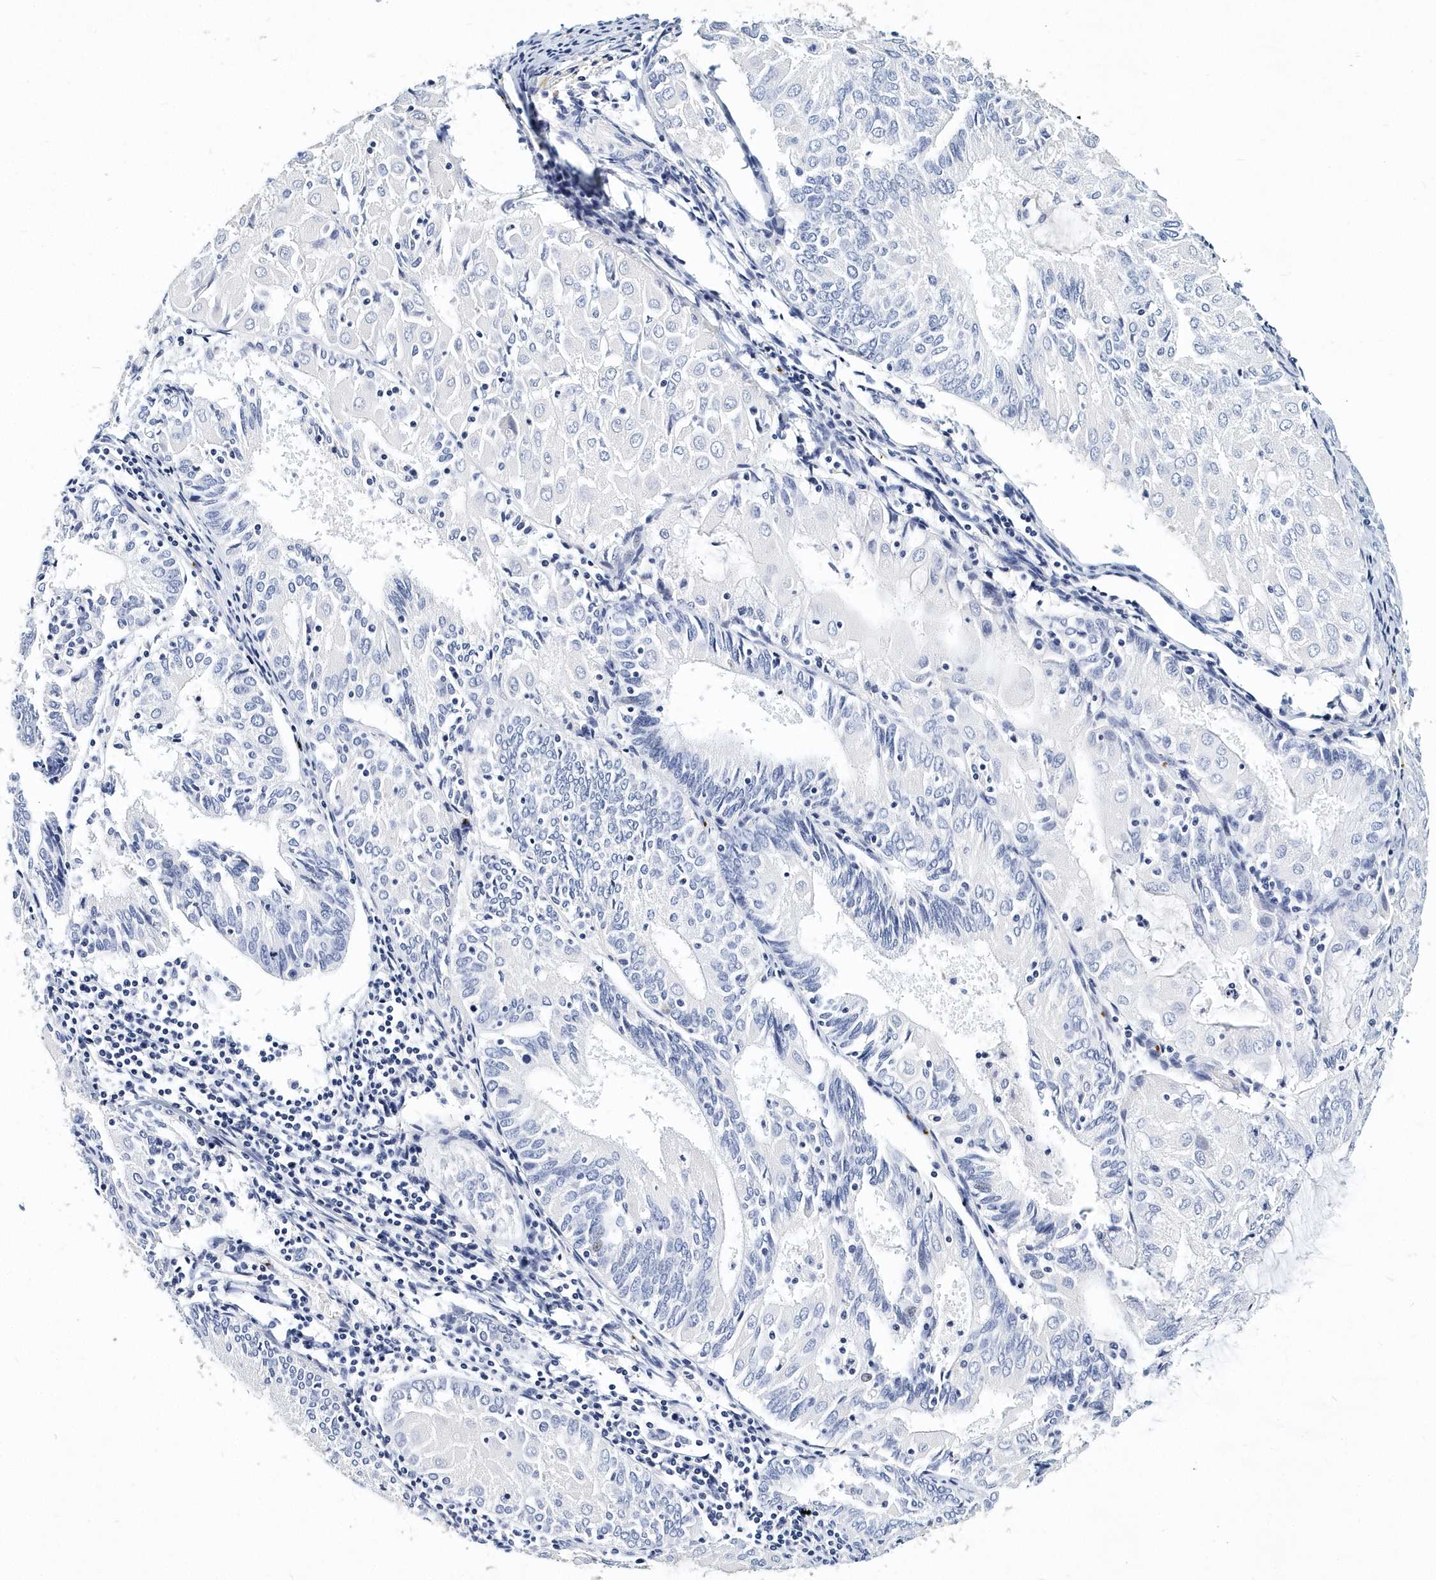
{"staining": {"intensity": "negative", "quantity": "none", "location": "none"}, "tissue": "endometrial cancer", "cell_type": "Tumor cells", "image_type": "cancer", "snomed": [{"axis": "morphology", "description": "Adenocarcinoma, NOS"}, {"axis": "topography", "description": "Endometrium"}], "caption": "IHC micrograph of human endometrial cancer stained for a protein (brown), which reveals no positivity in tumor cells.", "gene": "ITGA2B", "patient": {"sex": "female", "age": 81}}